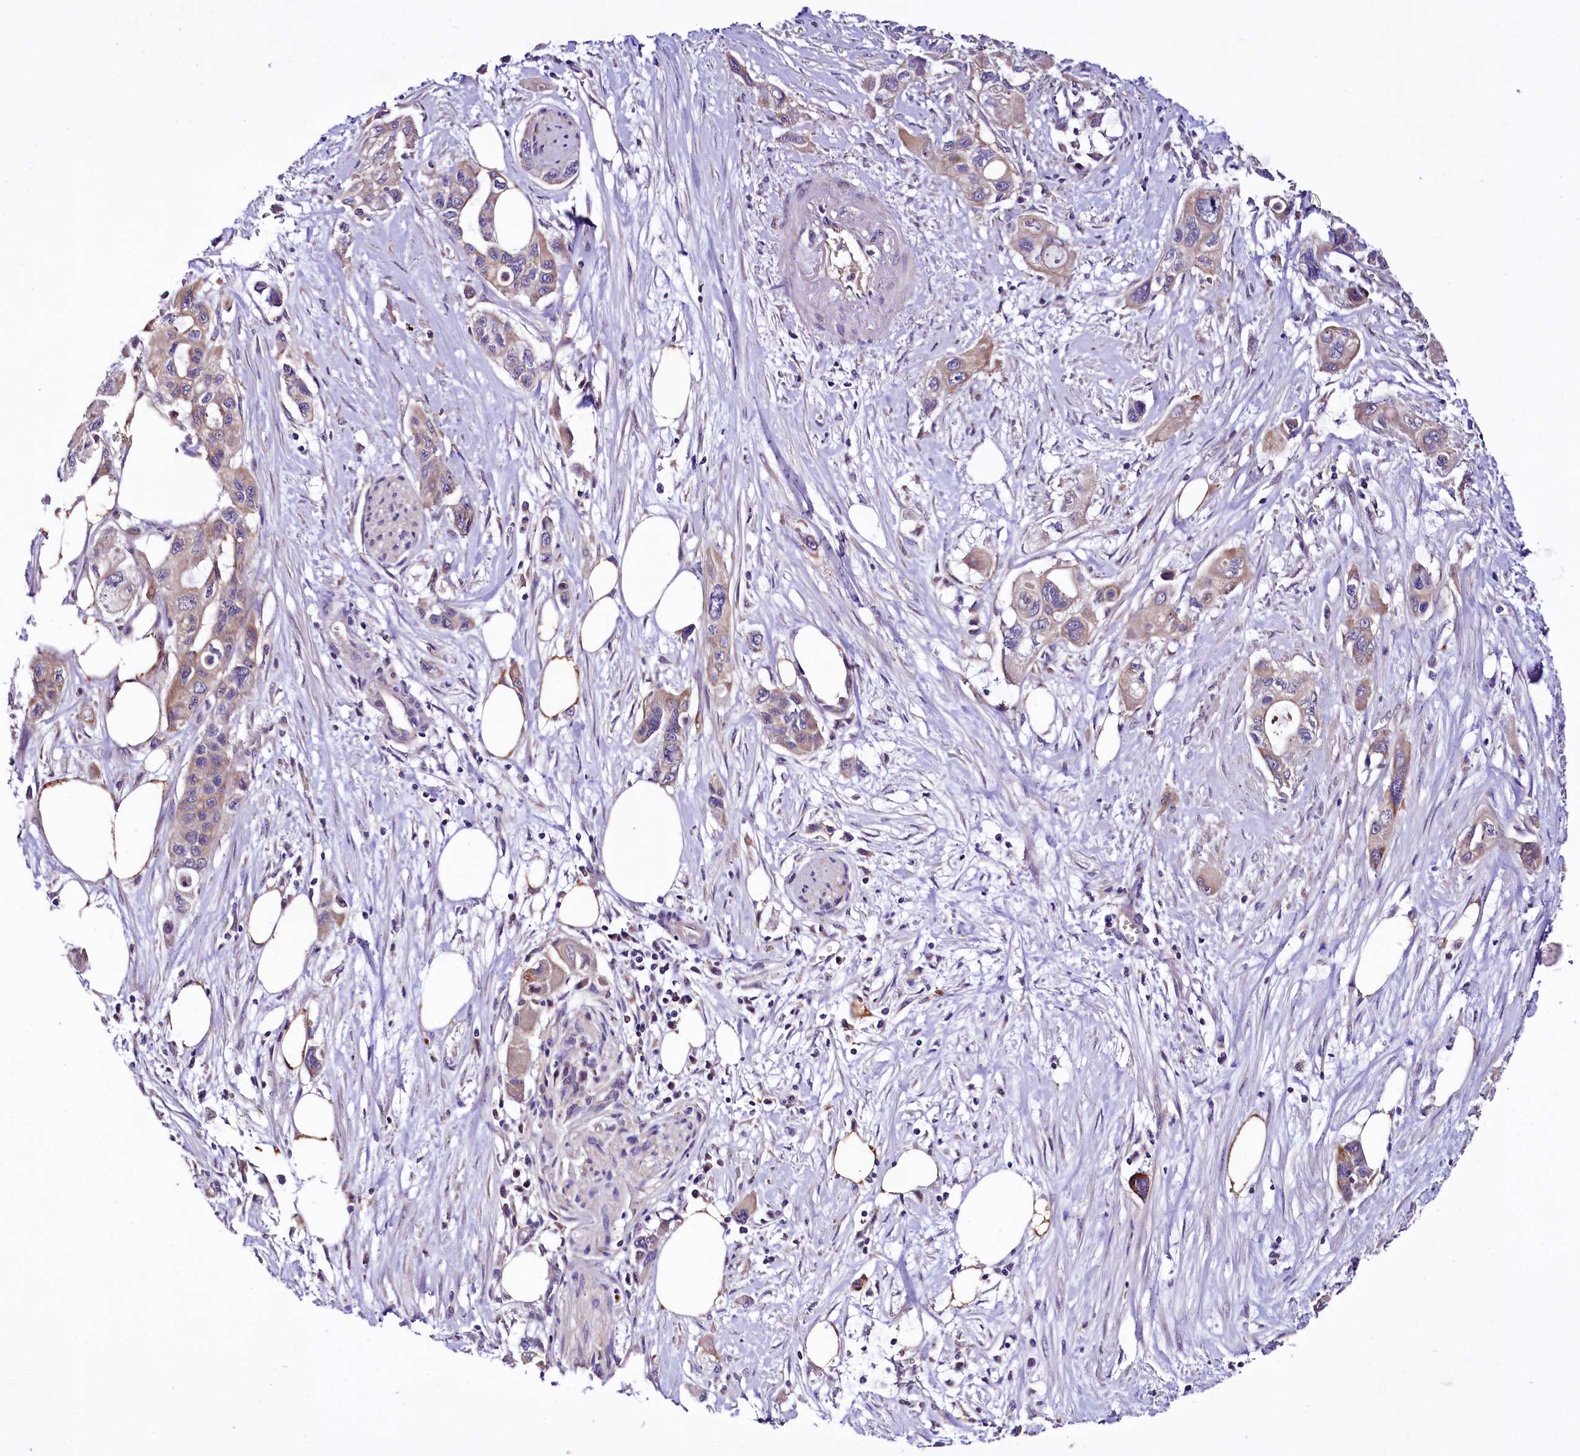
{"staining": {"intensity": "weak", "quantity": "25%-75%", "location": "cytoplasmic/membranous"}, "tissue": "pancreatic cancer", "cell_type": "Tumor cells", "image_type": "cancer", "snomed": [{"axis": "morphology", "description": "Adenocarcinoma, NOS"}, {"axis": "topography", "description": "Pancreas"}], "caption": "IHC (DAB (3,3'-diaminobenzidine)) staining of pancreatic cancer (adenocarcinoma) shows weak cytoplasmic/membranous protein positivity in approximately 25%-75% of tumor cells.", "gene": "ZNF45", "patient": {"sex": "male", "age": 75}}